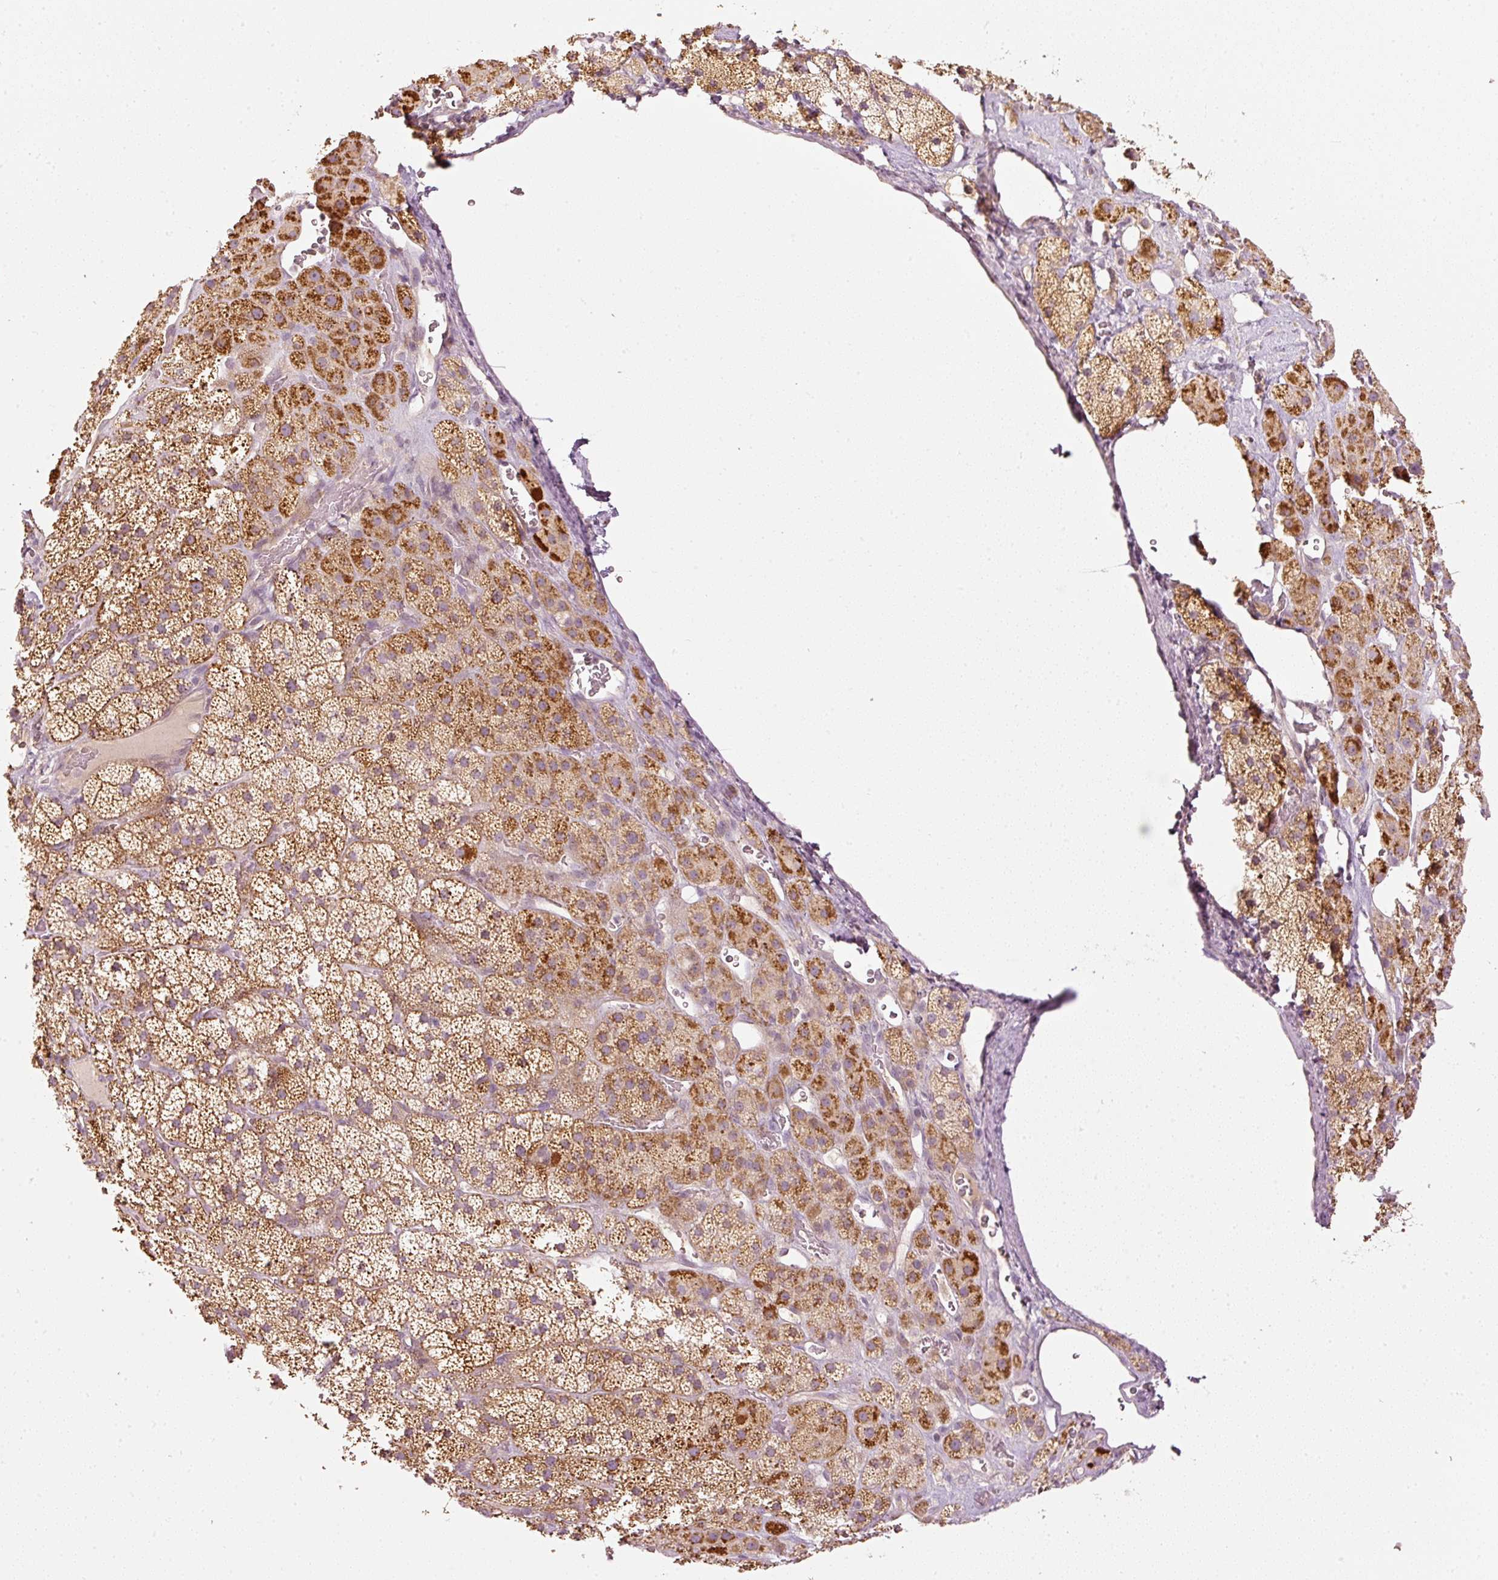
{"staining": {"intensity": "moderate", "quantity": ">75%", "location": "cytoplasmic/membranous"}, "tissue": "adrenal gland", "cell_type": "Glandular cells", "image_type": "normal", "snomed": [{"axis": "morphology", "description": "Normal tissue, NOS"}, {"axis": "topography", "description": "Adrenal gland"}], "caption": "Approximately >75% of glandular cells in benign adrenal gland exhibit moderate cytoplasmic/membranous protein staining as visualized by brown immunohistochemical staining.", "gene": "CDC20B", "patient": {"sex": "male", "age": 57}}